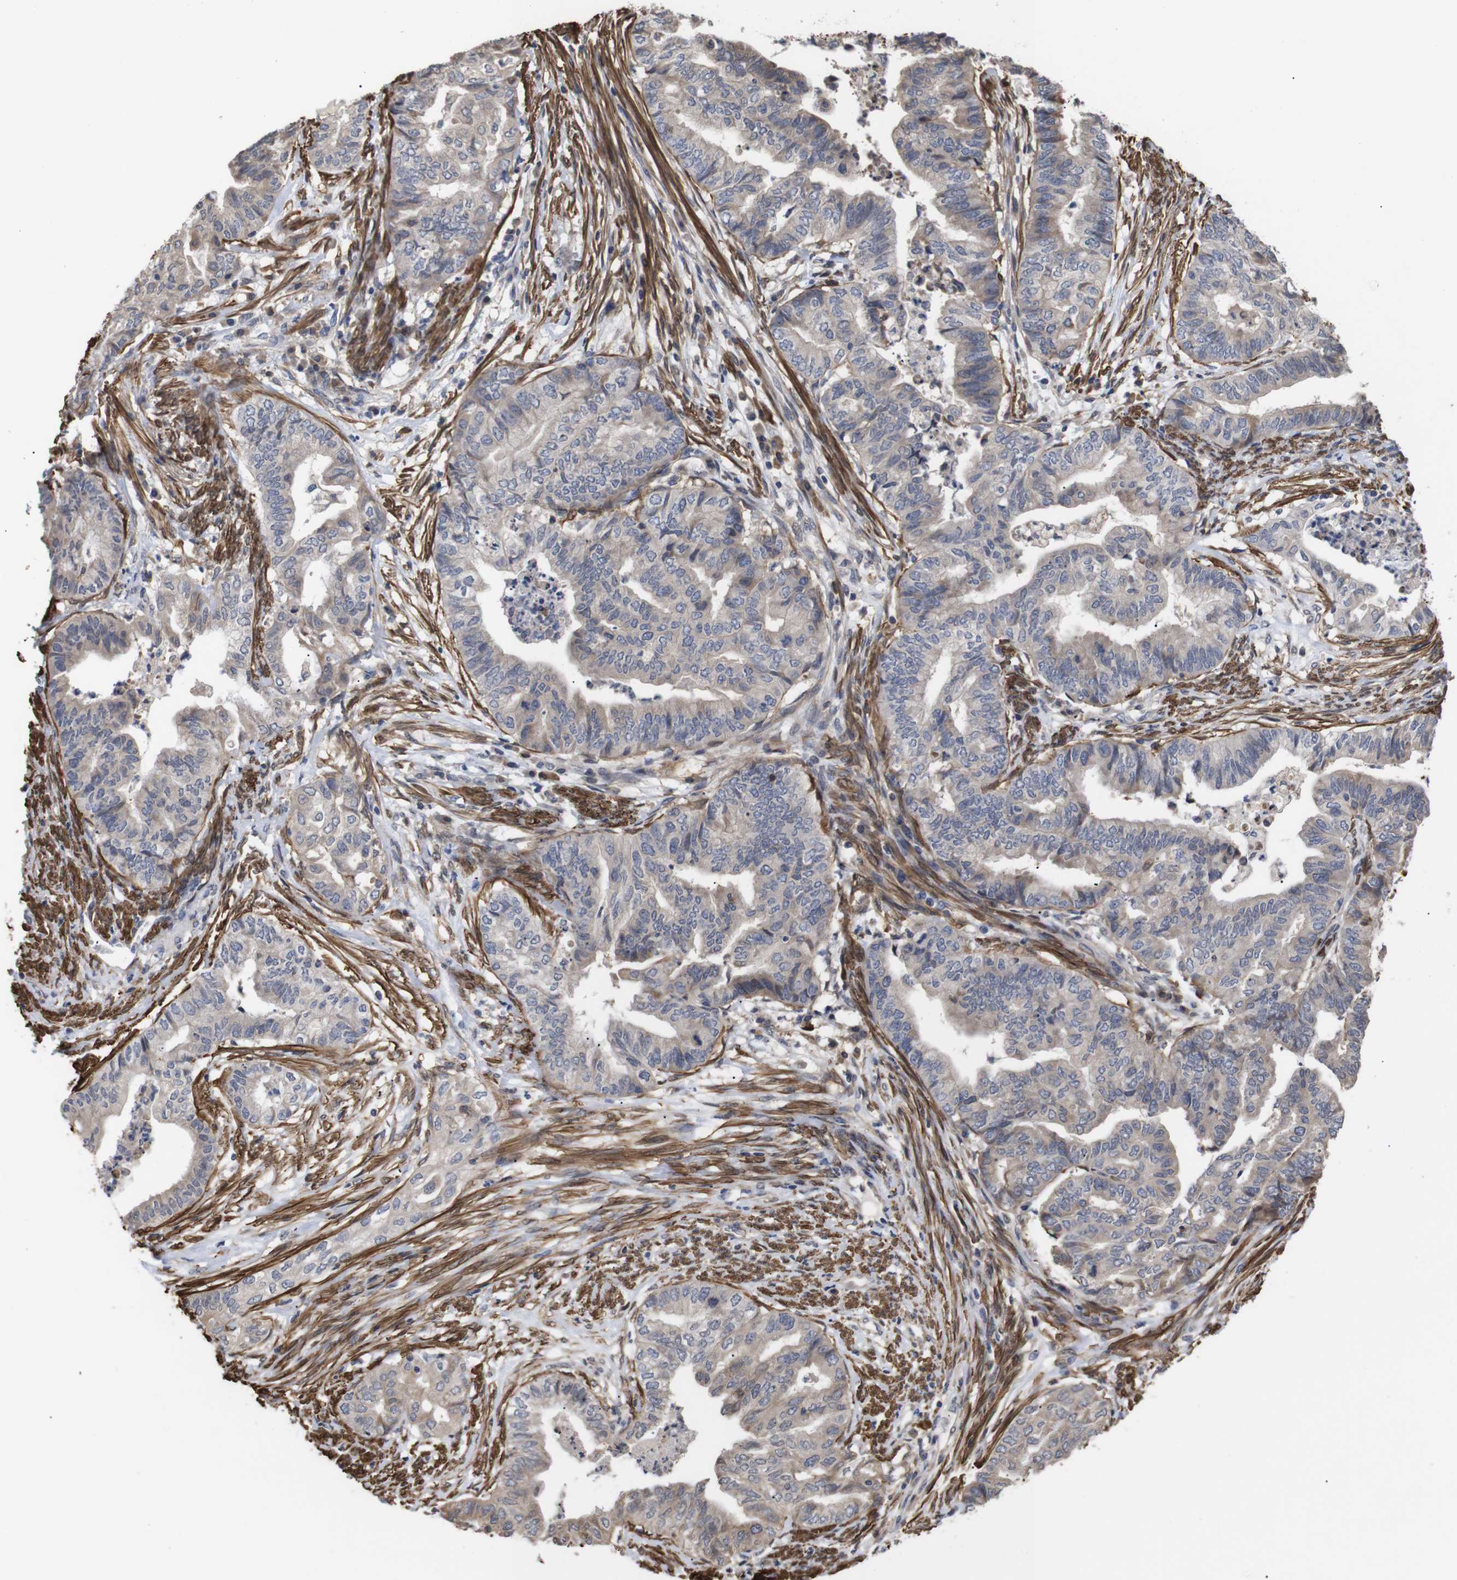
{"staining": {"intensity": "weak", "quantity": ">75%", "location": "cytoplasmic/membranous"}, "tissue": "endometrial cancer", "cell_type": "Tumor cells", "image_type": "cancer", "snomed": [{"axis": "morphology", "description": "Adenocarcinoma, NOS"}, {"axis": "topography", "description": "Endometrium"}], "caption": "About >75% of tumor cells in adenocarcinoma (endometrial) show weak cytoplasmic/membranous protein staining as visualized by brown immunohistochemical staining.", "gene": "PDLIM5", "patient": {"sex": "female", "age": 79}}